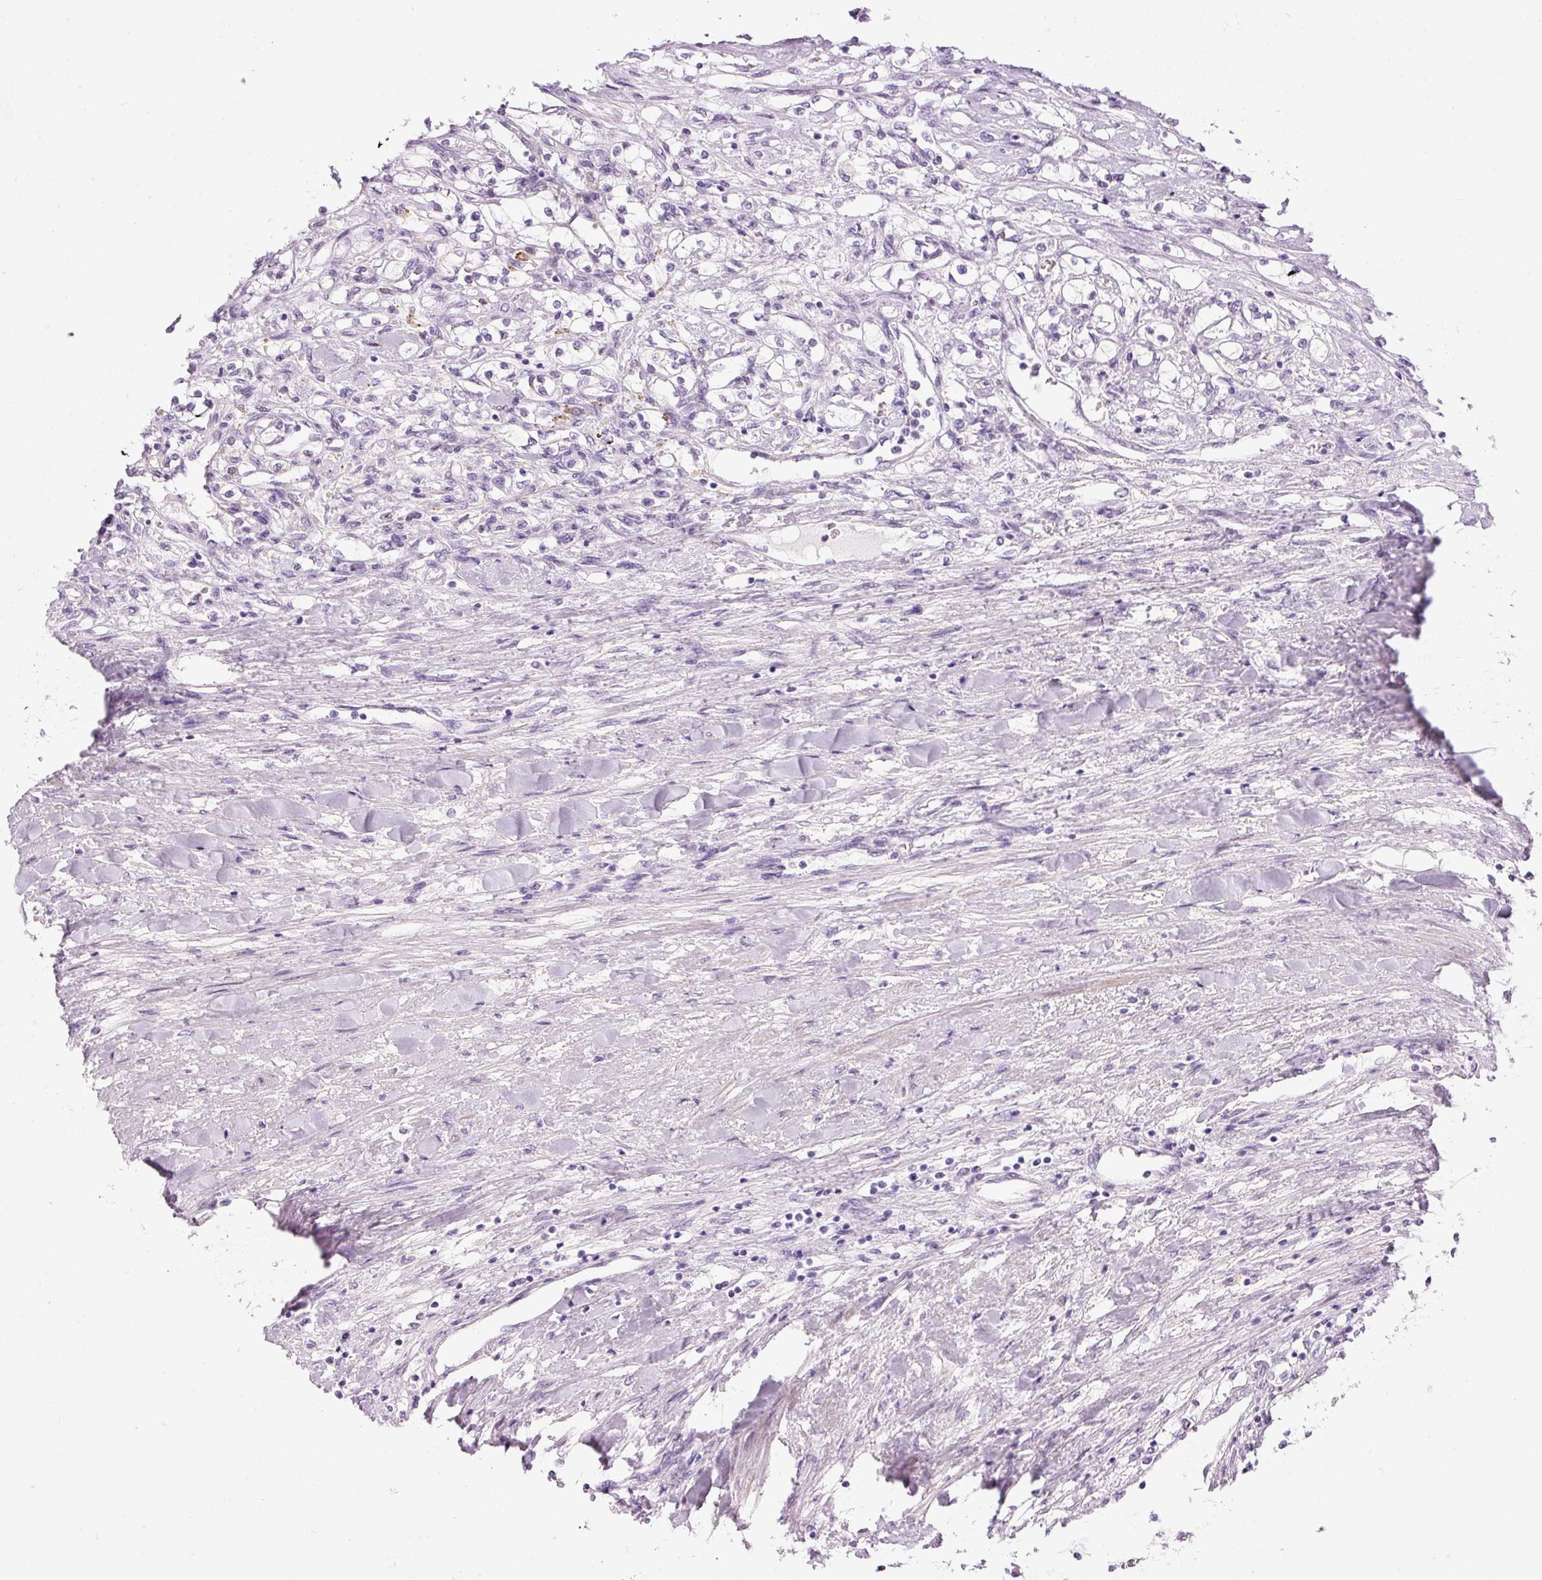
{"staining": {"intensity": "negative", "quantity": "none", "location": "none"}, "tissue": "renal cancer", "cell_type": "Tumor cells", "image_type": "cancer", "snomed": [{"axis": "morphology", "description": "Adenocarcinoma, NOS"}, {"axis": "topography", "description": "Kidney"}], "caption": "This image is of adenocarcinoma (renal) stained with immunohistochemistry to label a protein in brown with the nuclei are counter-stained blue. There is no positivity in tumor cells. The staining was performed using DAB (3,3'-diaminobenzidine) to visualize the protein expression in brown, while the nuclei were stained in blue with hematoxylin (Magnification: 20x).", "gene": "SRC", "patient": {"sex": "male", "age": 68}}